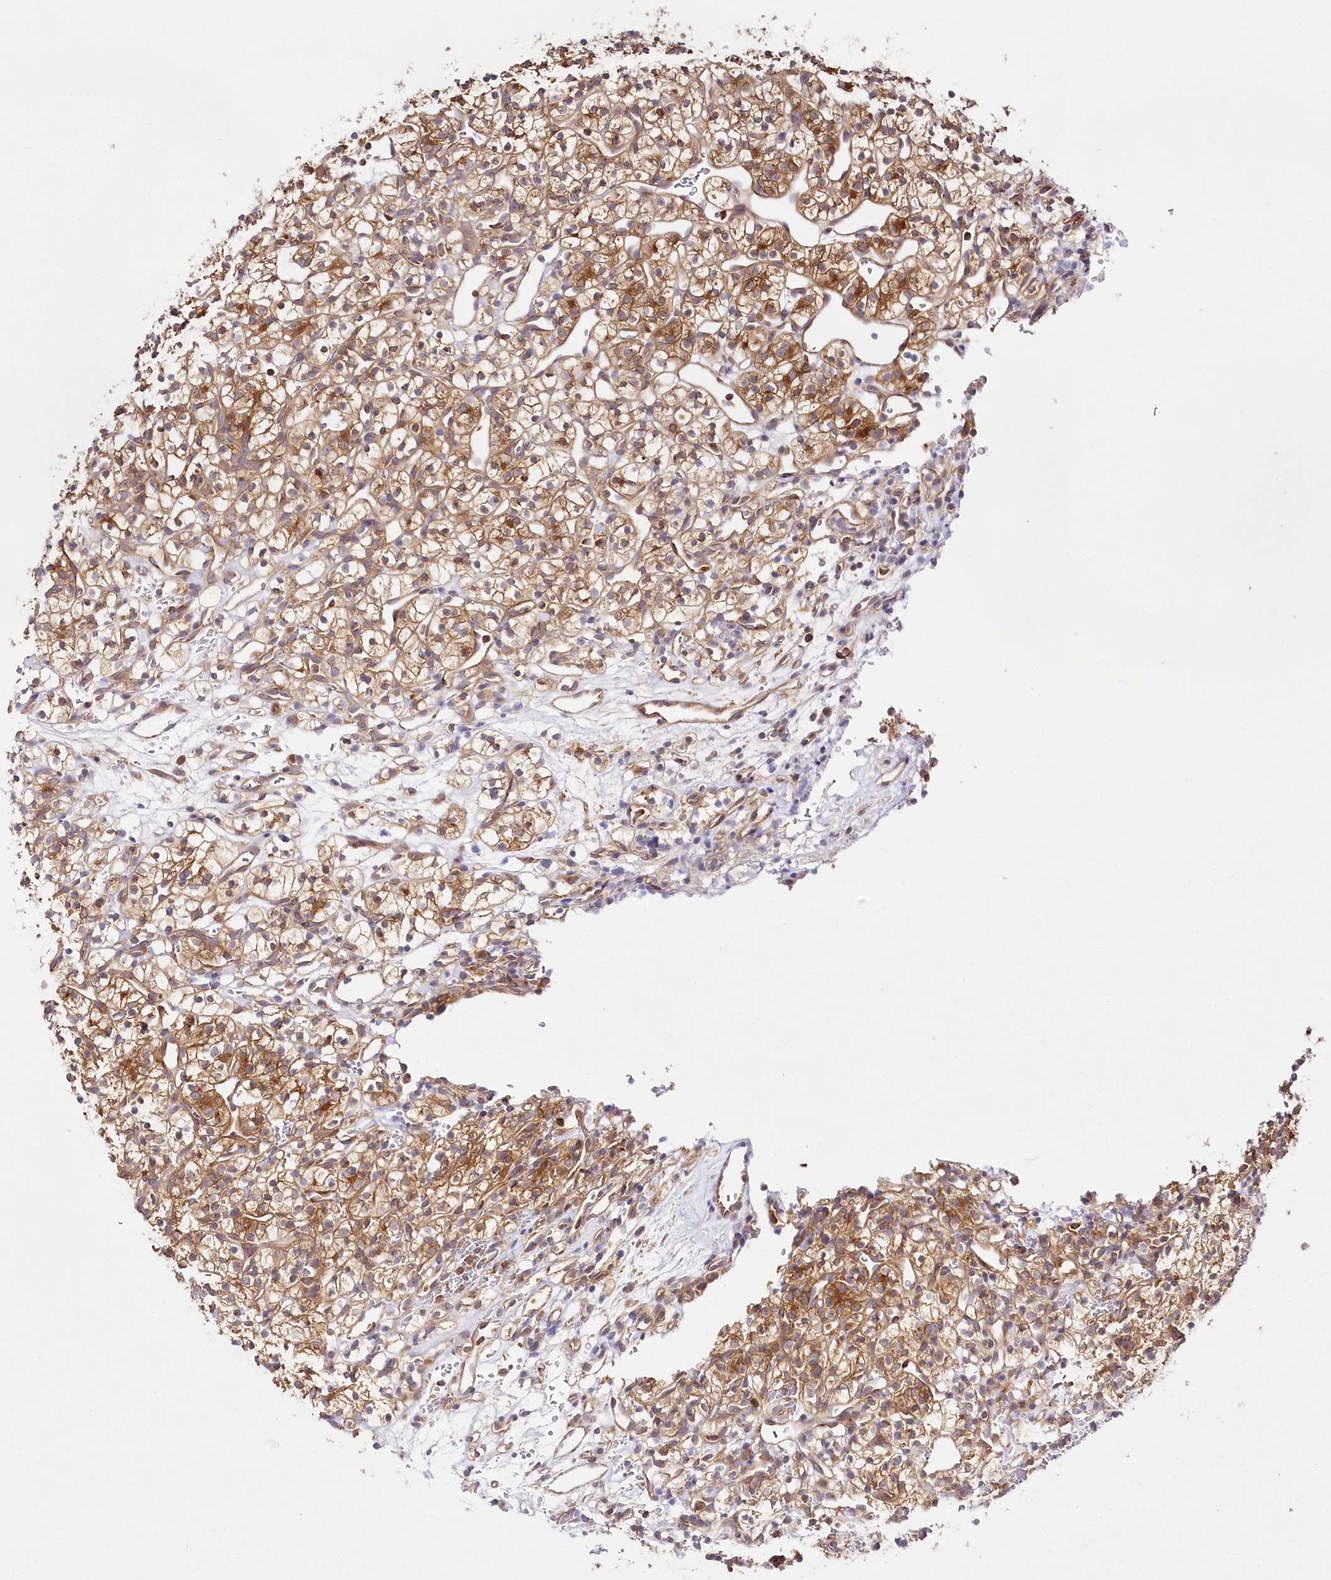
{"staining": {"intensity": "moderate", "quantity": ">75%", "location": "cytoplasmic/membranous"}, "tissue": "renal cancer", "cell_type": "Tumor cells", "image_type": "cancer", "snomed": [{"axis": "morphology", "description": "Adenocarcinoma, NOS"}, {"axis": "topography", "description": "Kidney"}], "caption": "This photomicrograph shows renal adenocarcinoma stained with IHC to label a protein in brown. The cytoplasmic/membranous of tumor cells show moderate positivity for the protein. Nuclei are counter-stained blue.", "gene": "ABRAXAS2", "patient": {"sex": "female", "age": 57}}